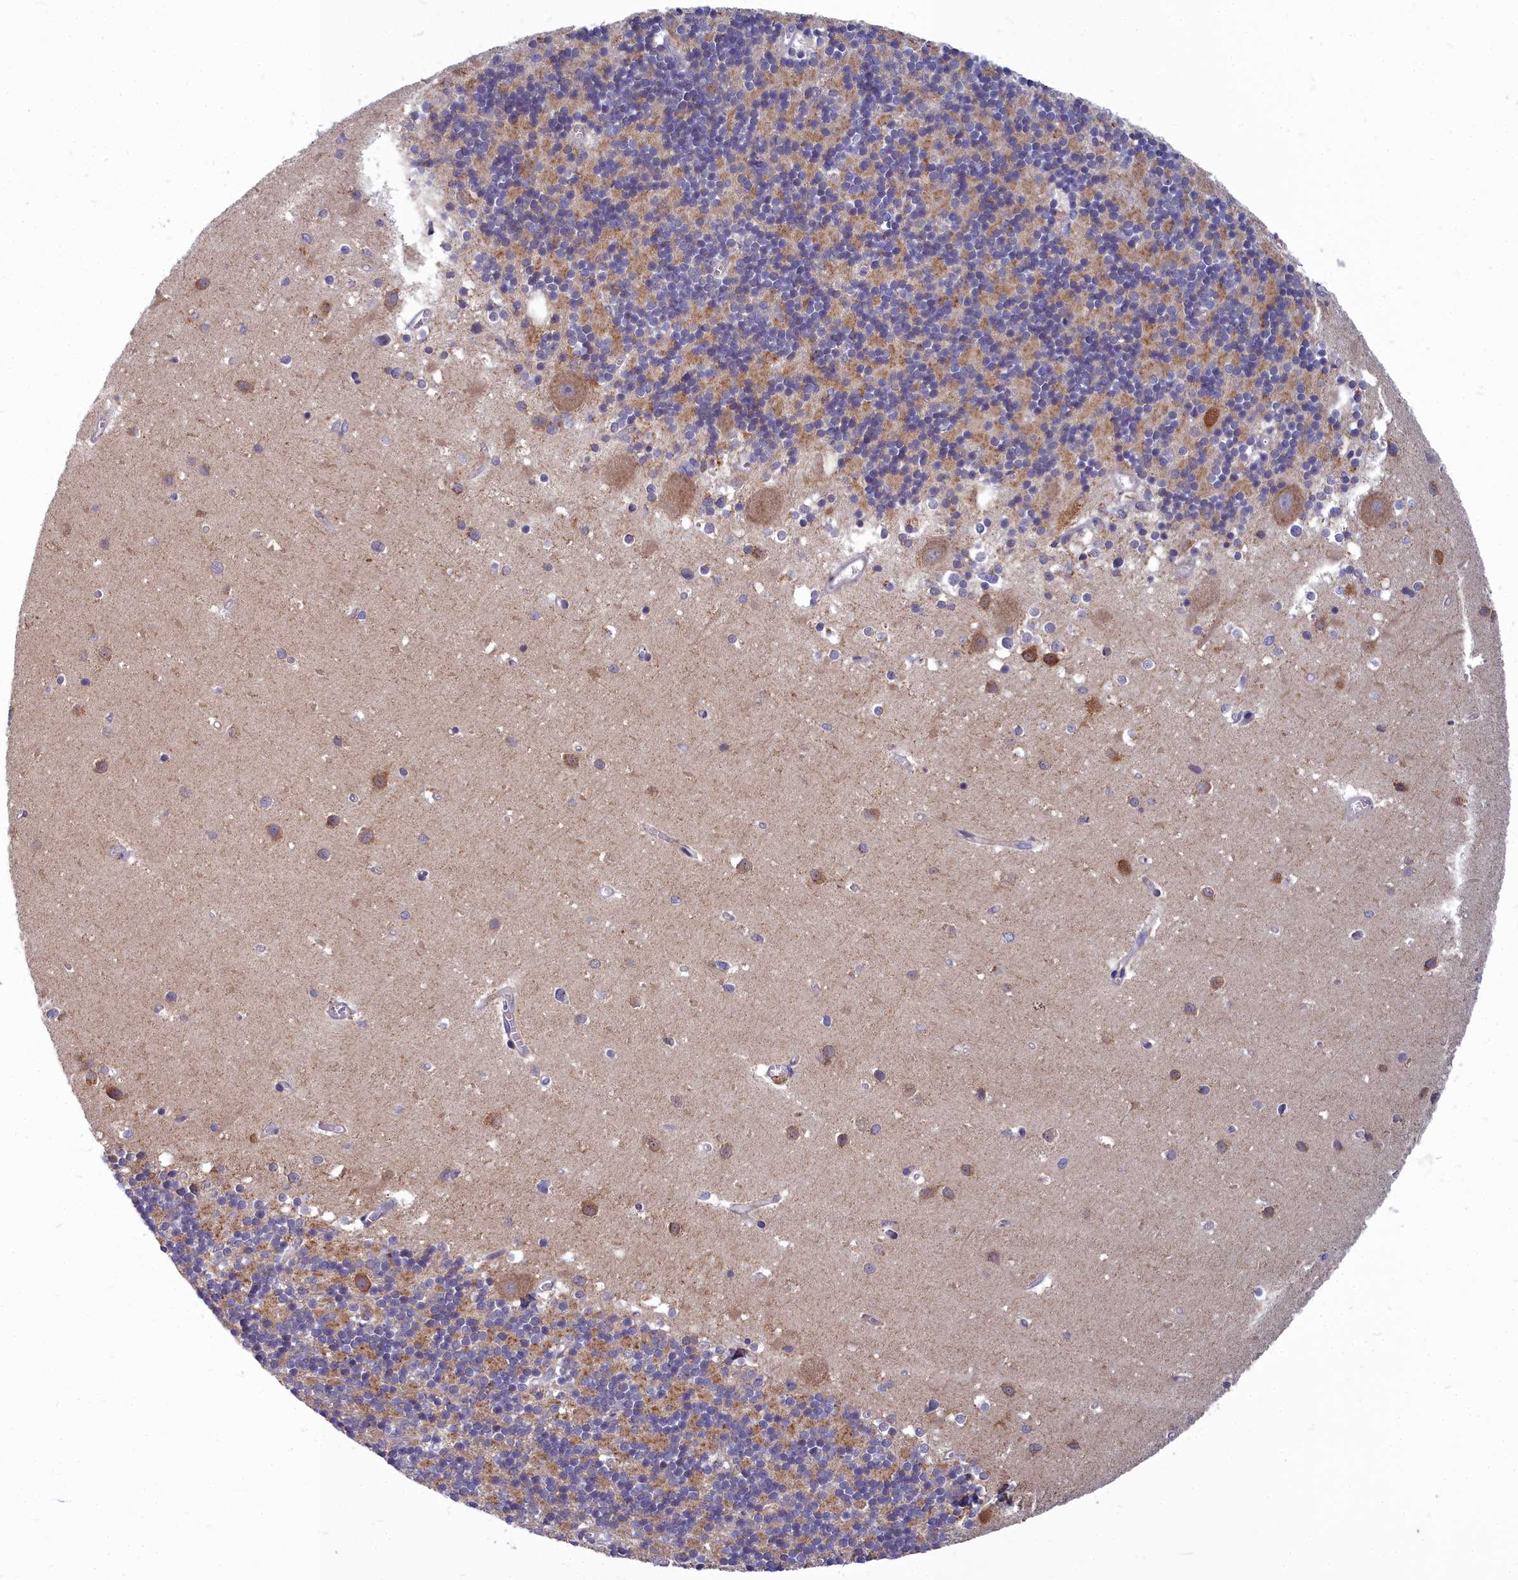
{"staining": {"intensity": "moderate", "quantity": "25%-75%", "location": "cytoplasmic/membranous"}, "tissue": "cerebellum", "cell_type": "Cells in granular layer", "image_type": "normal", "snomed": [{"axis": "morphology", "description": "Normal tissue, NOS"}, {"axis": "topography", "description": "Cerebellum"}], "caption": "Immunohistochemical staining of unremarkable cerebellum demonstrates medium levels of moderate cytoplasmic/membranous expression in about 25%-75% of cells in granular layer. (DAB IHC with brightfield microscopy, high magnification).", "gene": "COX20", "patient": {"sex": "male", "age": 54}}